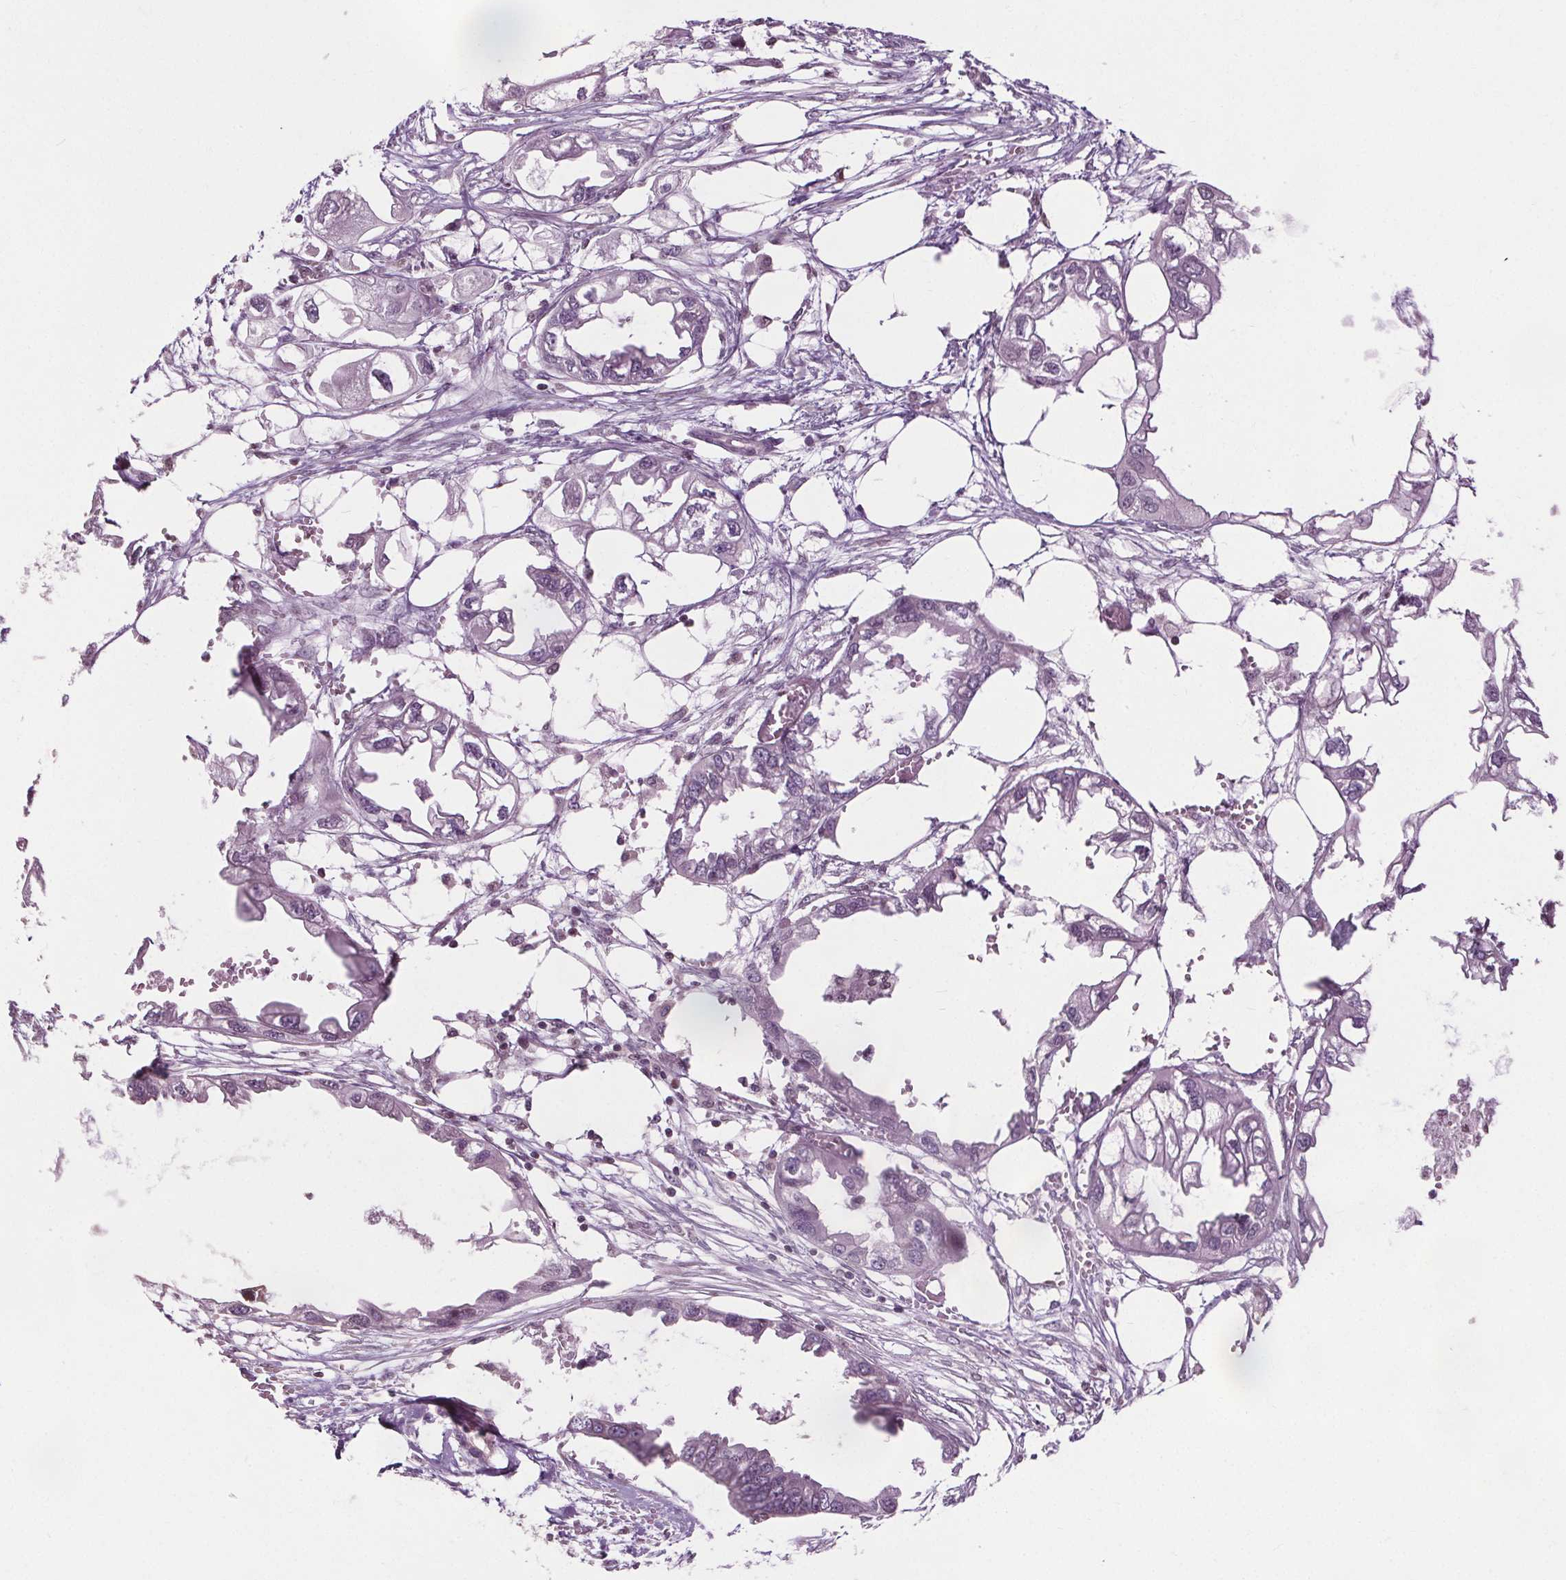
{"staining": {"intensity": "negative", "quantity": "none", "location": "none"}, "tissue": "endometrial cancer", "cell_type": "Tumor cells", "image_type": "cancer", "snomed": [{"axis": "morphology", "description": "Adenocarcinoma, NOS"}, {"axis": "morphology", "description": "Adenocarcinoma, metastatic, NOS"}, {"axis": "topography", "description": "Adipose tissue"}, {"axis": "topography", "description": "Endometrium"}], "caption": "Human endometrial cancer stained for a protein using immunohistochemistry (IHC) demonstrates no positivity in tumor cells.", "gene": "LFNG", "patient": {"sex": "female", "age": 67}}